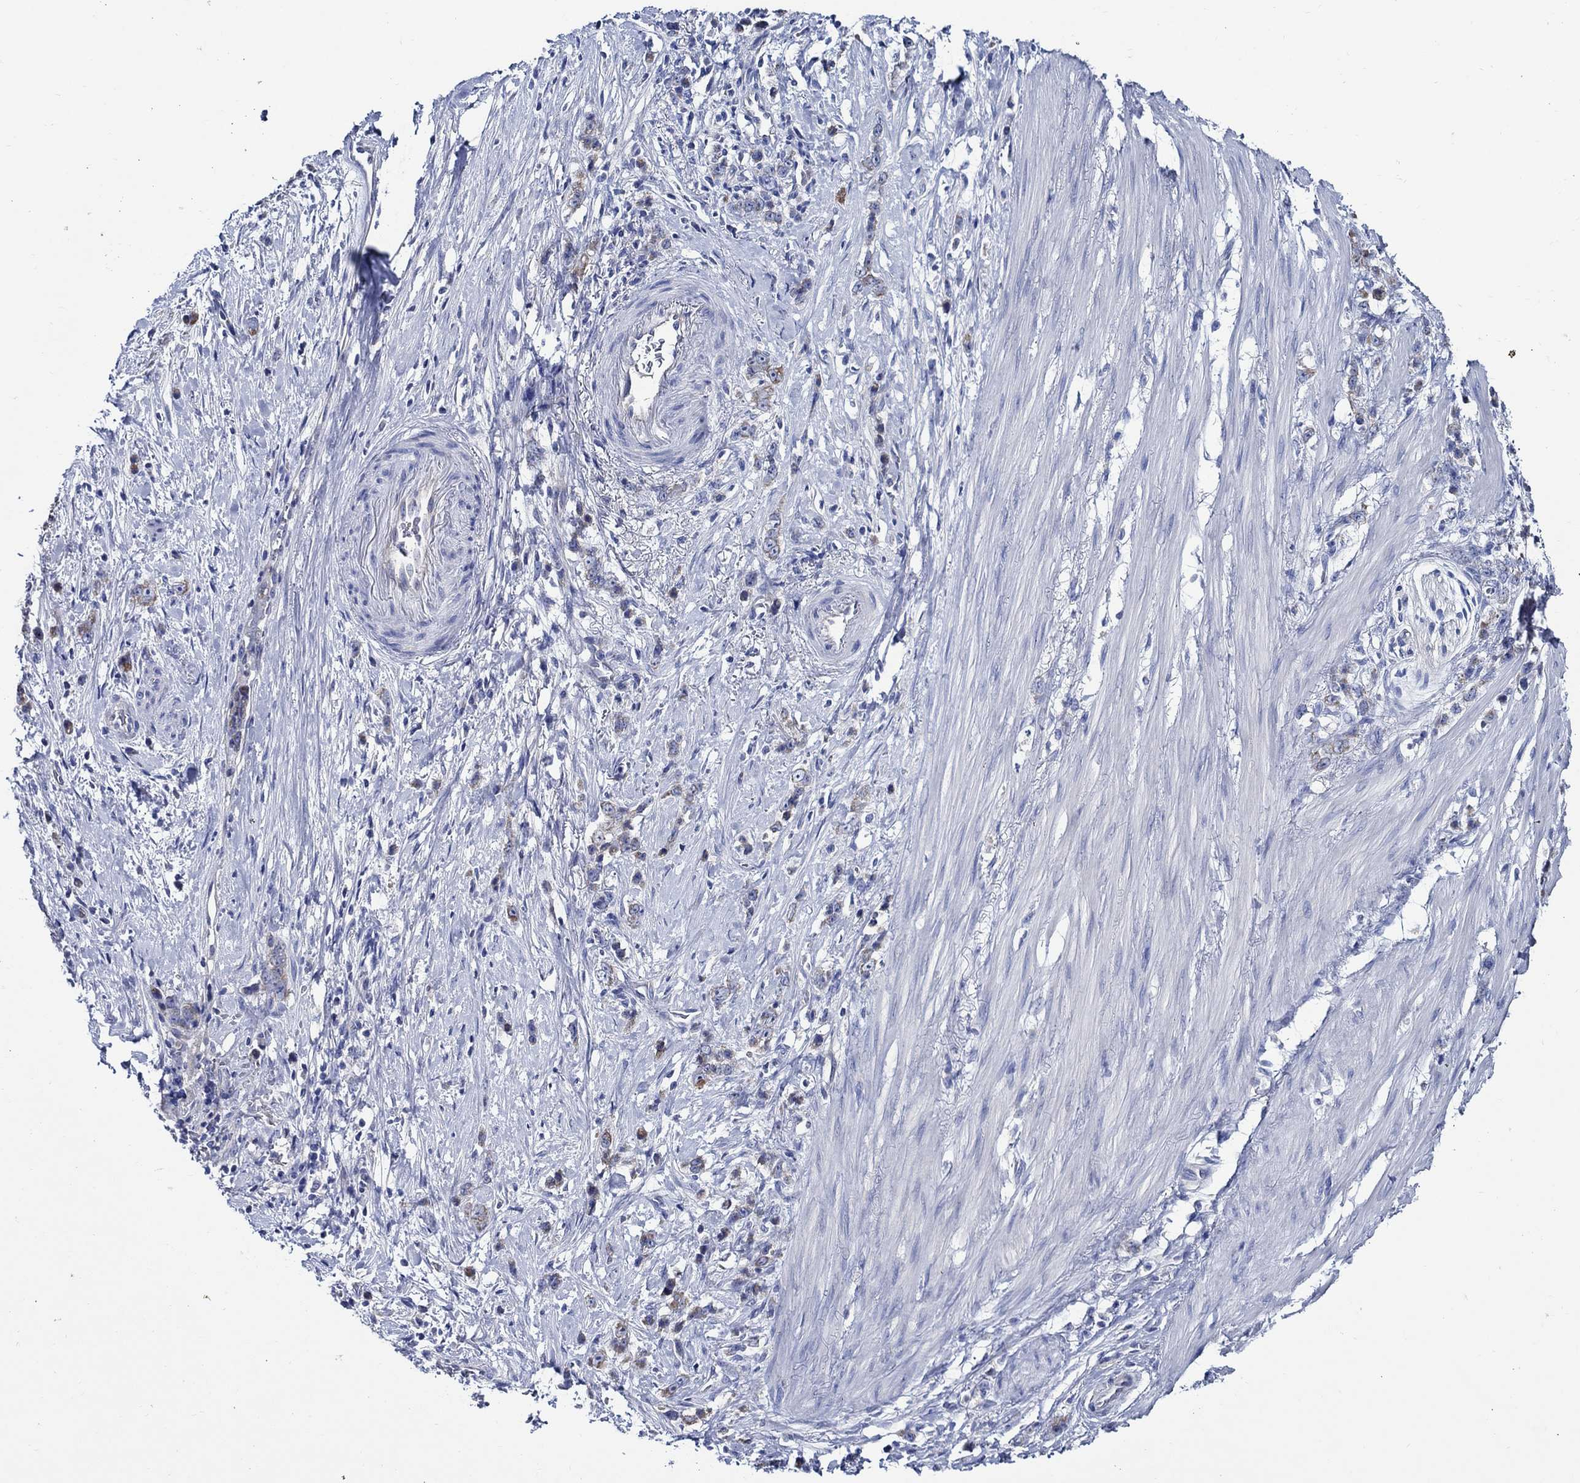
{"staining": {"intensity": "moderate", "quantity": "25%-75%", "location": "cytoplasmic/membranous"}, "tissue": "stomach cancer", "cell_type": "Tumor cells", "image_type": "cancer", "snomed": [{"axis": "morphology", "description": "Adenocarcinoma, NOS"}, {"axis": "topography", "description": "Stomach, lower"}], "caption": "Immunohistochemistry (IHC) image of stomach cancer (adenocarcinoma) stained for a protein (brown), which exhibits medium levels of moderate cytoplasmic/membranous expression in about 25%-75% of tumor cells.", "gene": "SKOR1", "patient": {"sex": "male", "age": 88}}